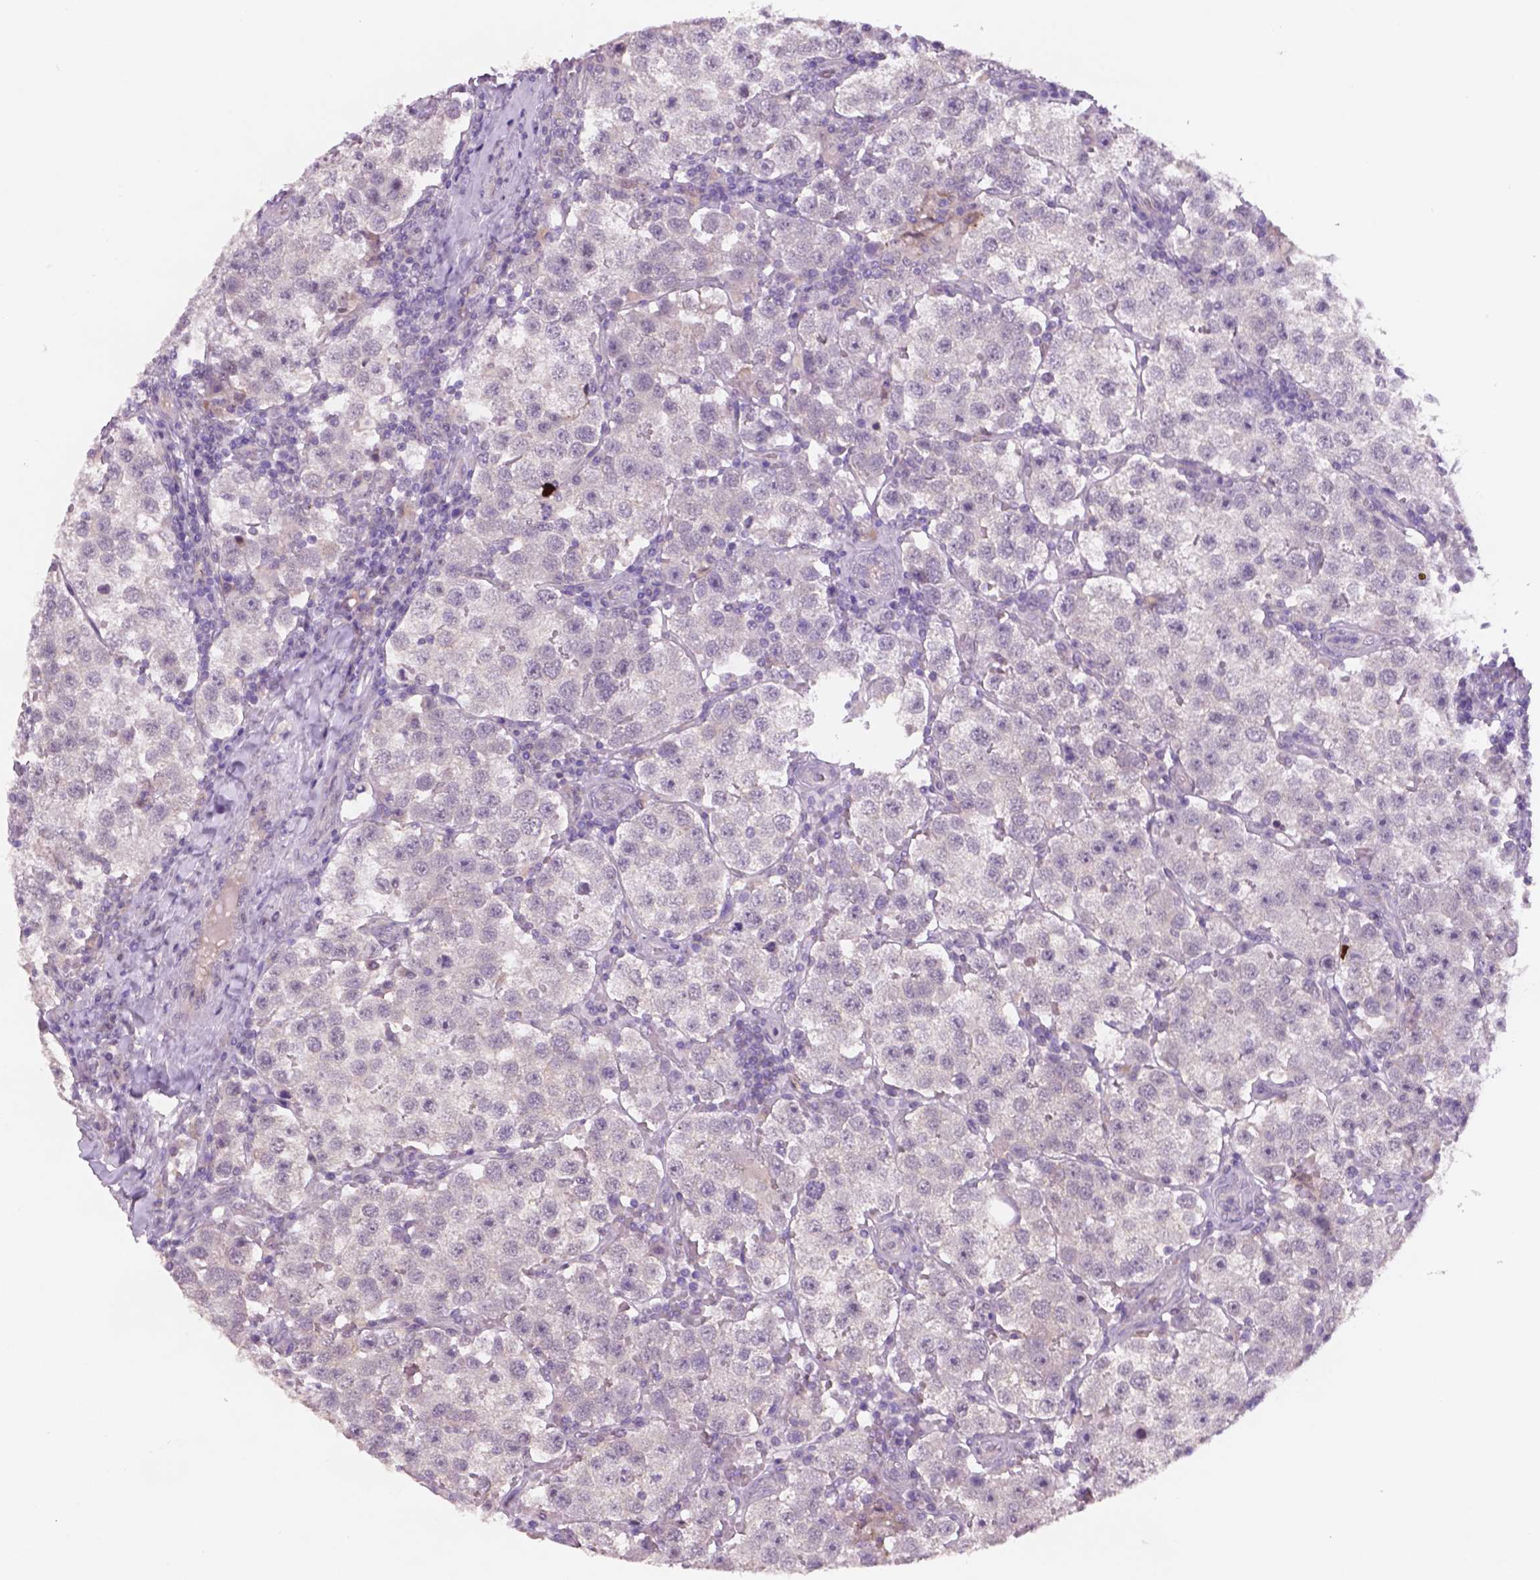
{"staining": {"intensity": "negative", "quantity": "none", "location": "none"}, "tissue": "testis cancer", "cell_type": "Tumor cells", "image_type": "cancer", "snomed": [{"axis": "morphology", "description": "Seminoma, NOS"}, {"axis": "topography", "description": "Testis"}], "caption": "This micrograph is of testis seminoma stained with immunohistochemistry to label a protein in brown with the nuclei are counter-stained blue. There is no positivity in tumor cells.", "gene": "GXYLT2", "patient": {"sex": "male", "age": 37}}